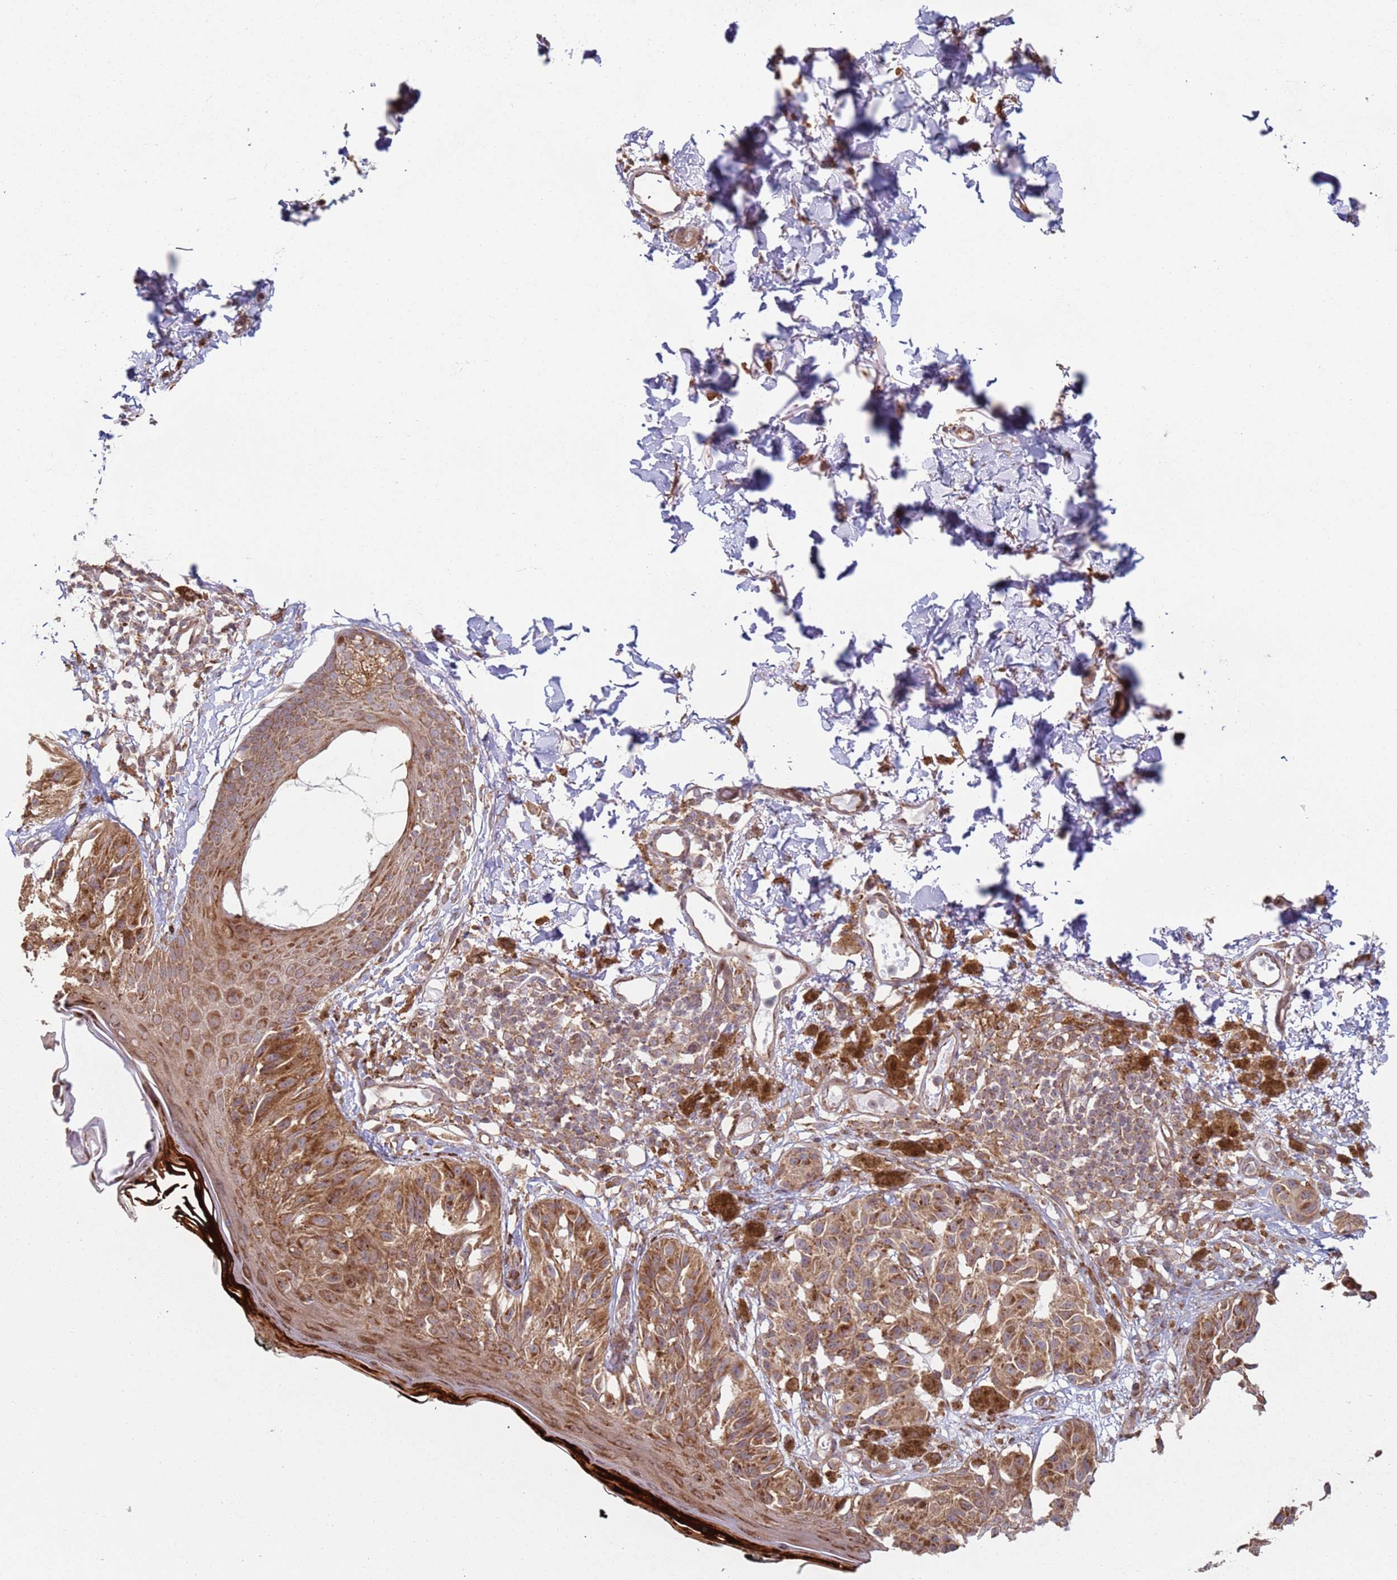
{"staining": {"intensity": "strong", "quantity": ">75%", "location": "cytoplasmic/membranous"}, "tissue": "melanoma", "cell_type": "Tumor cells", "image_type": "cancer", "snomed": [{"axis": "morphology", "description": "Malignant melanoma, NOS"}, {"axis": "topography", "description": "Skin"}], "caption": "Immunohistochemical staining of human malignant melanoma demonstrates strong cytoplasmic/membranous protein expression in about >75% of tumor cells.", "gene": "HNRNPLL", "patient": {"sex": "male", "age": 73}}